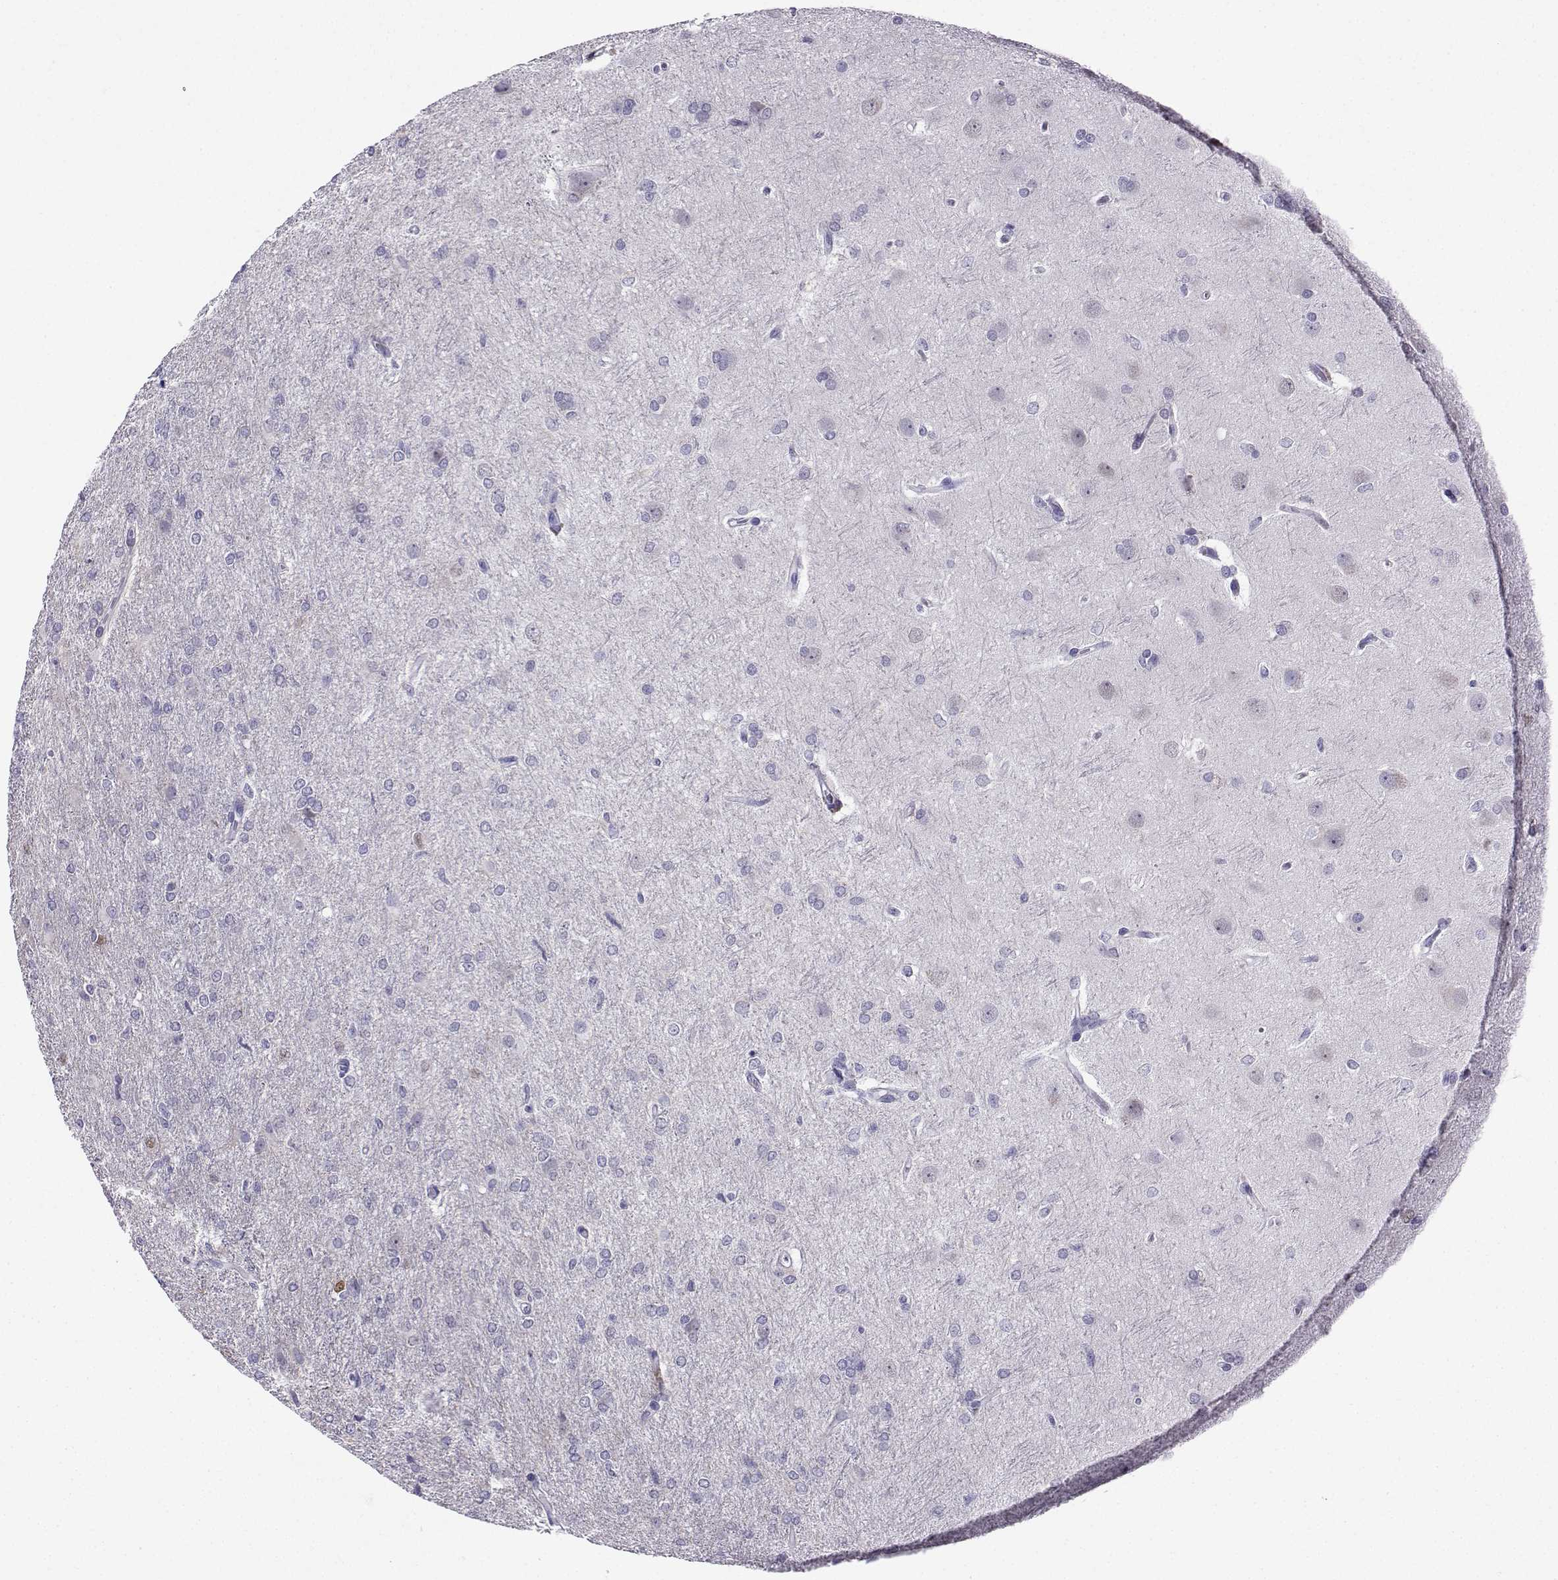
{"staining": {"intensity": "negative", "quantity": "none", "location": "none"}, "tissue": "glioma", "cell_type": "Tumor cells", "image_type": "cancer", "snomed": [{"axis": "morphology", "description": "Glioma, malignant, High grade"}, {"axis": "topography", "description": "Brain"}], "caption": "Immunohistochemical staining of malignant high-grade glioma exhibits no significant positivity in tumor cells.", "gene": "KIF17", "patient": {"sex": "male", "age": 68}}